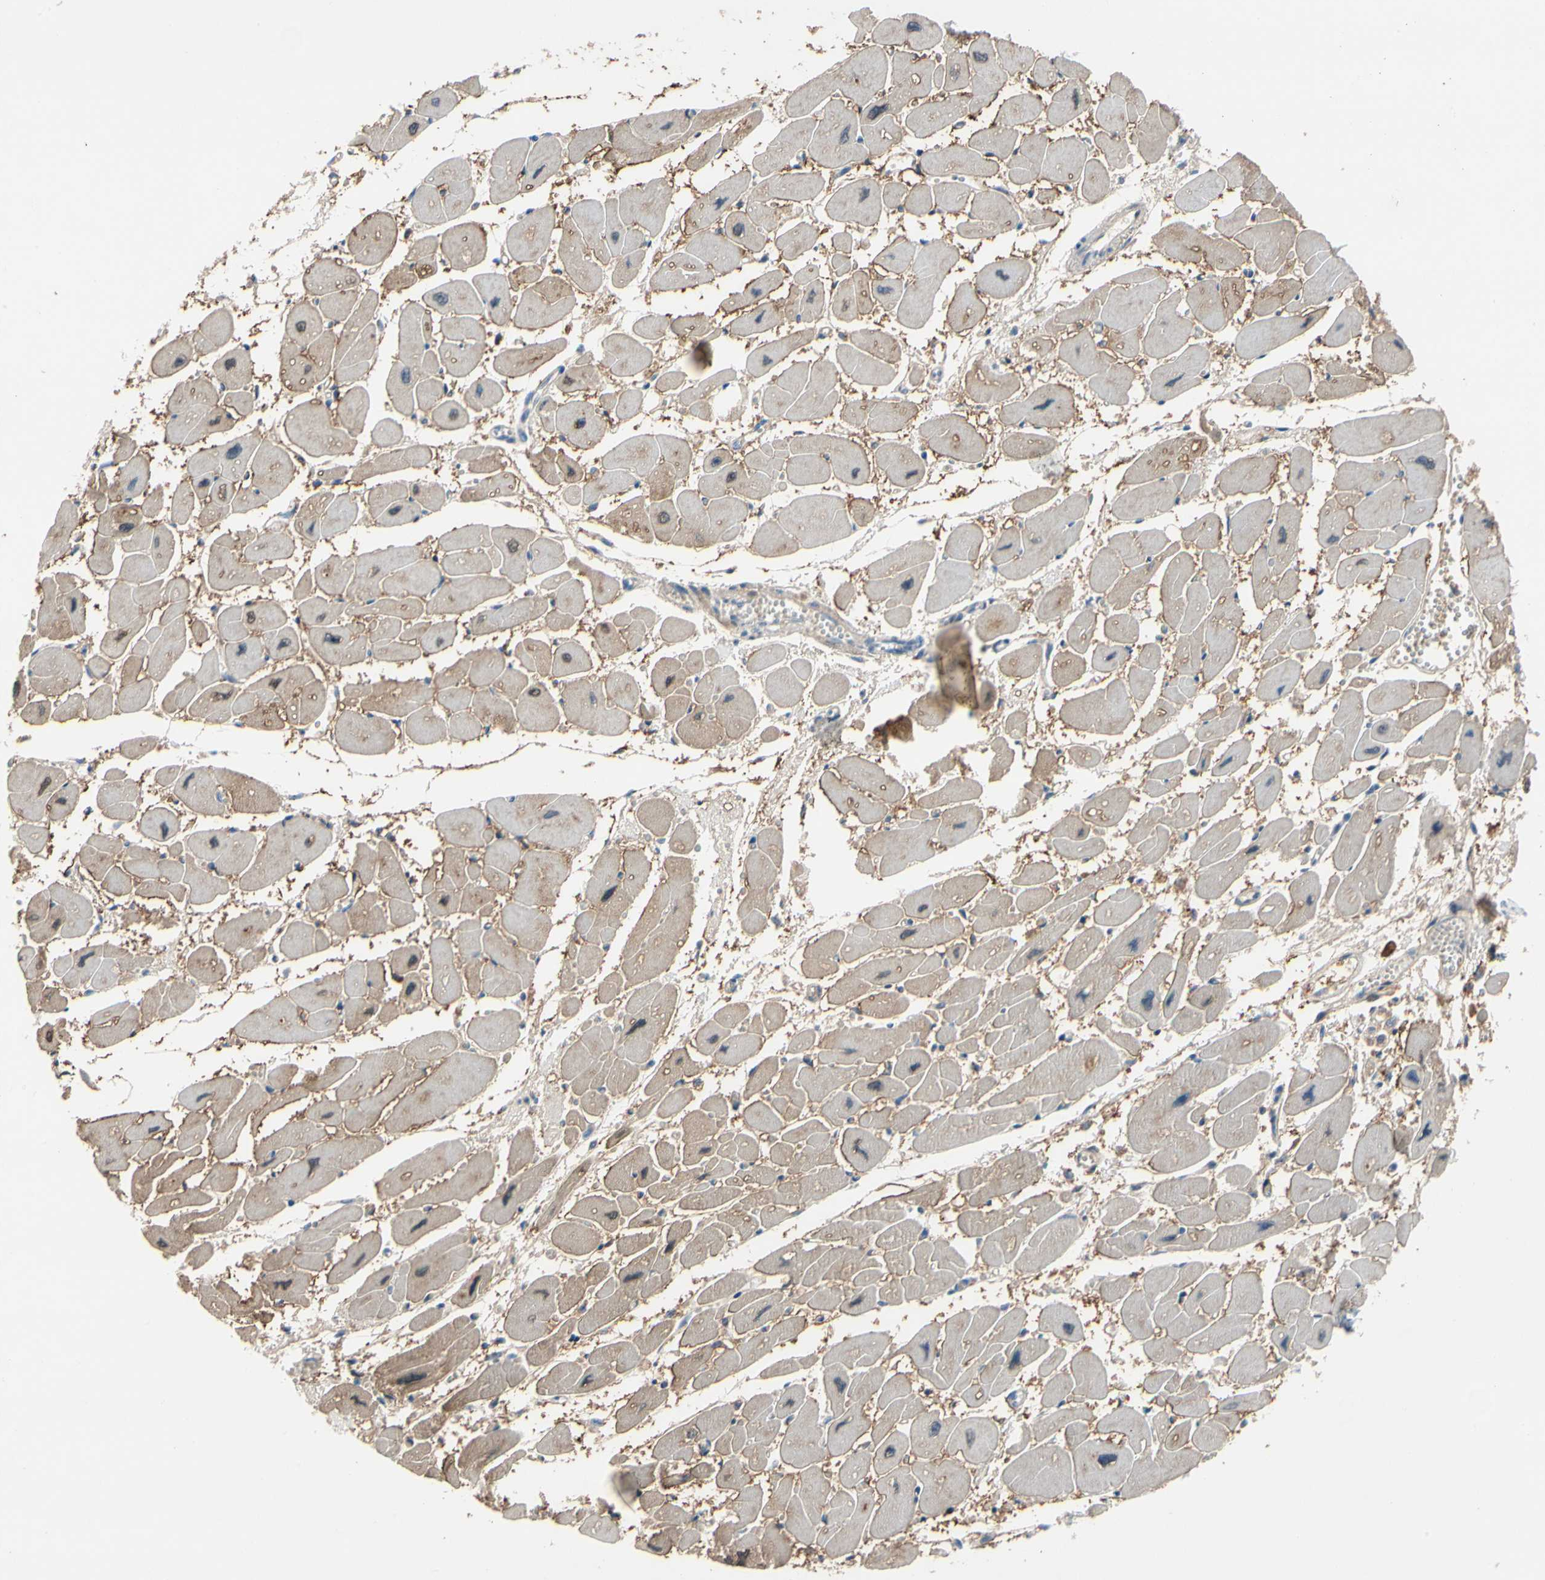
{"staining": {"intensity": "moderate", "quantity": "25%-75%", "location": "cytoplasmic/membranous"}, "tissue": "heart muscle", "cell_type": "Cardiomyocytes", "image_type": "normal", "snomed": [{"axis": "morphology", "description": "Normal tissue, NOS"}, {"axis": "topography", "description": "Heart"}], "caption": "Brown immunohistochemical staining in unremarkable human heart muscle exhibits moderate cytoplasmic/membranous staining in about 25%-75% of cardiomyocytes.", "gene": "HJURP", "patient": {"sex": "female", "age": 54}}